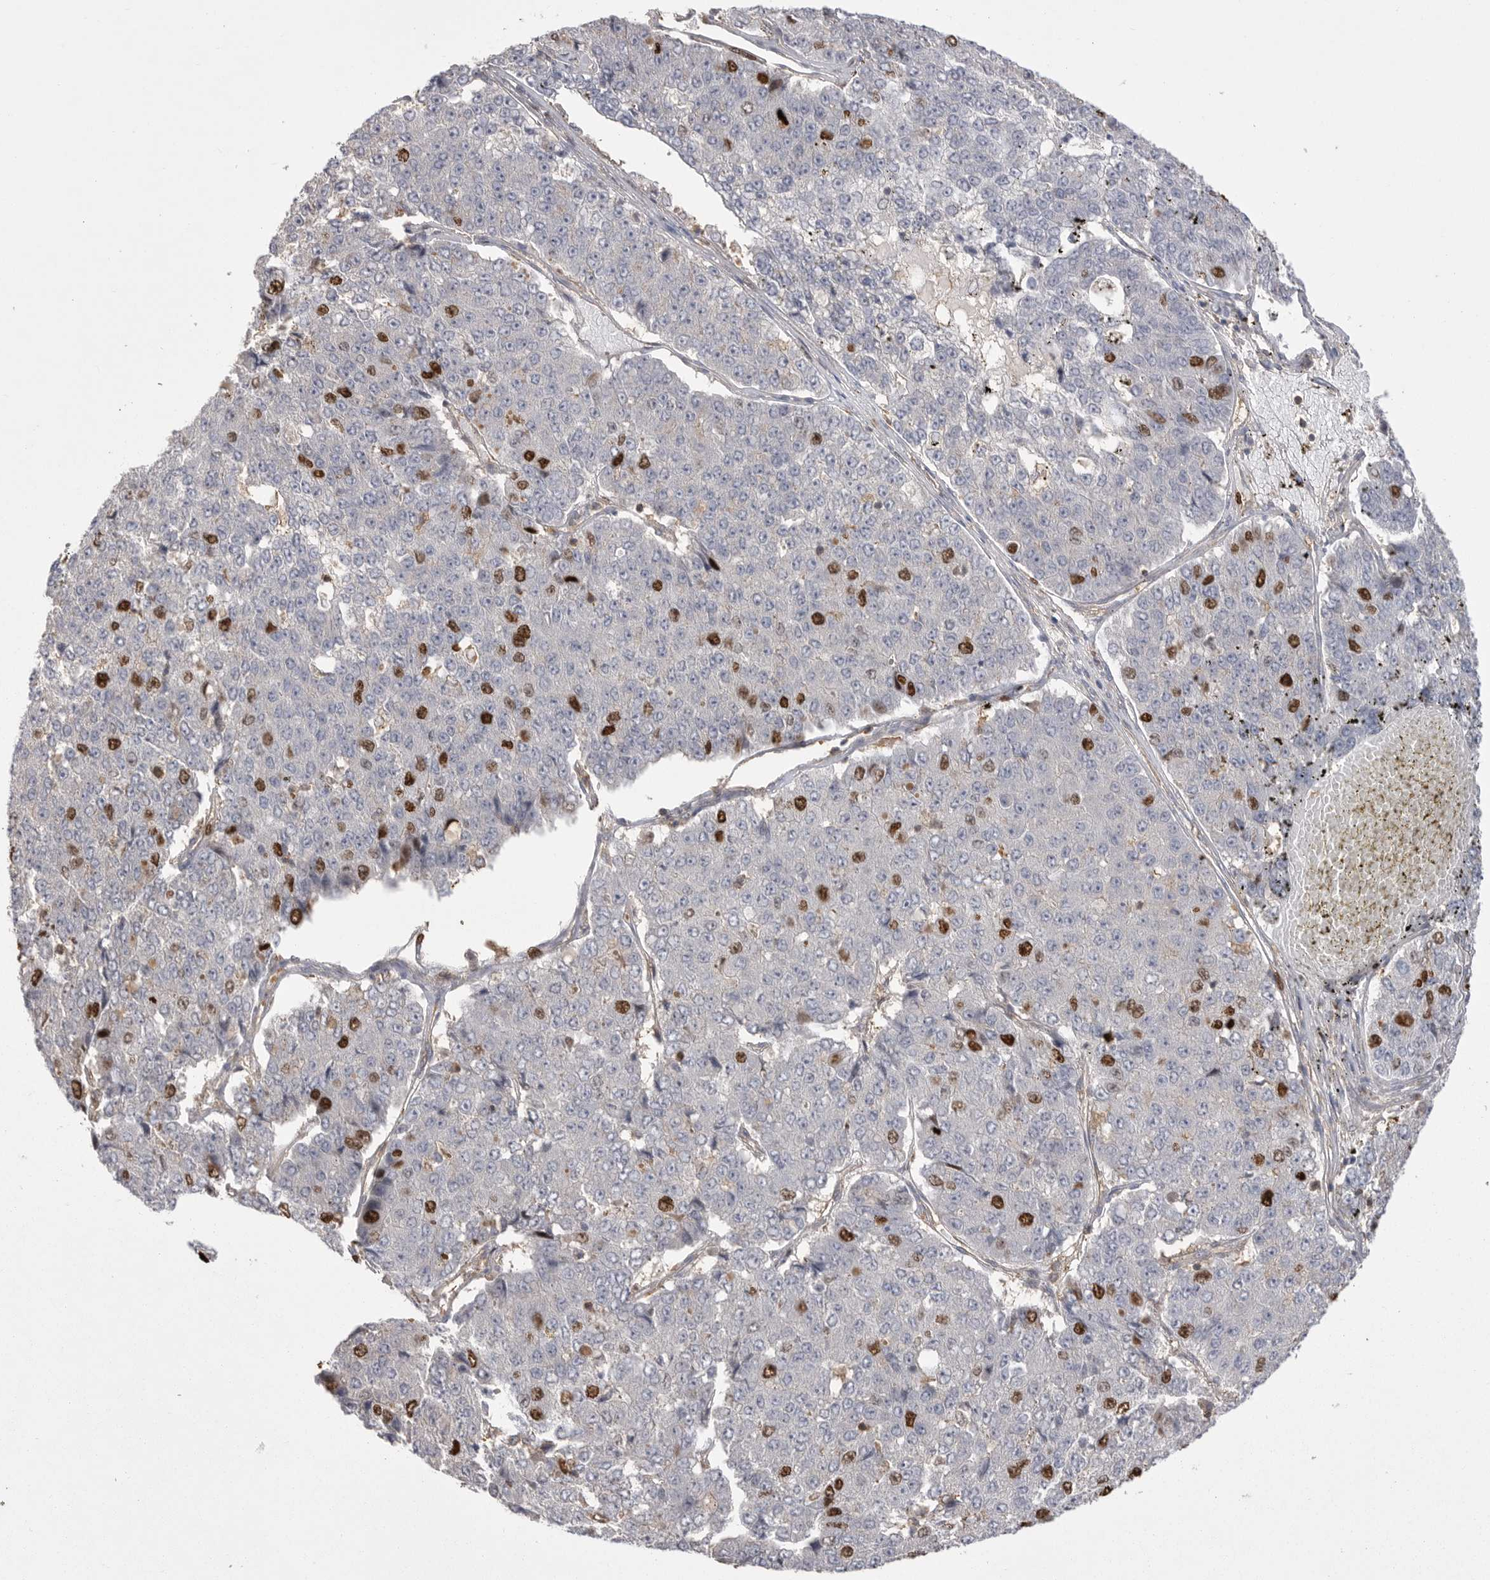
{"staining": {"intensity": "strong", "quantity": "<25%", "location": "nuclear"}, "tissue": "pancreatic cancer", "cell_type": "Tumor cells", "image_type": "cancer", "snomed": [{"axis": "morphology", "description": "Adenocarcinoma, NOS"}, {"axis": "topography", "description": "Pancreas"}], "caption": "IHC (DAB) staining of human pancreatic cancer exhibits strong nuclear protein staining in about <25% of tumor cells.", "gene": "TOP2A", "patient": {"sex": "male", "age": 50}}